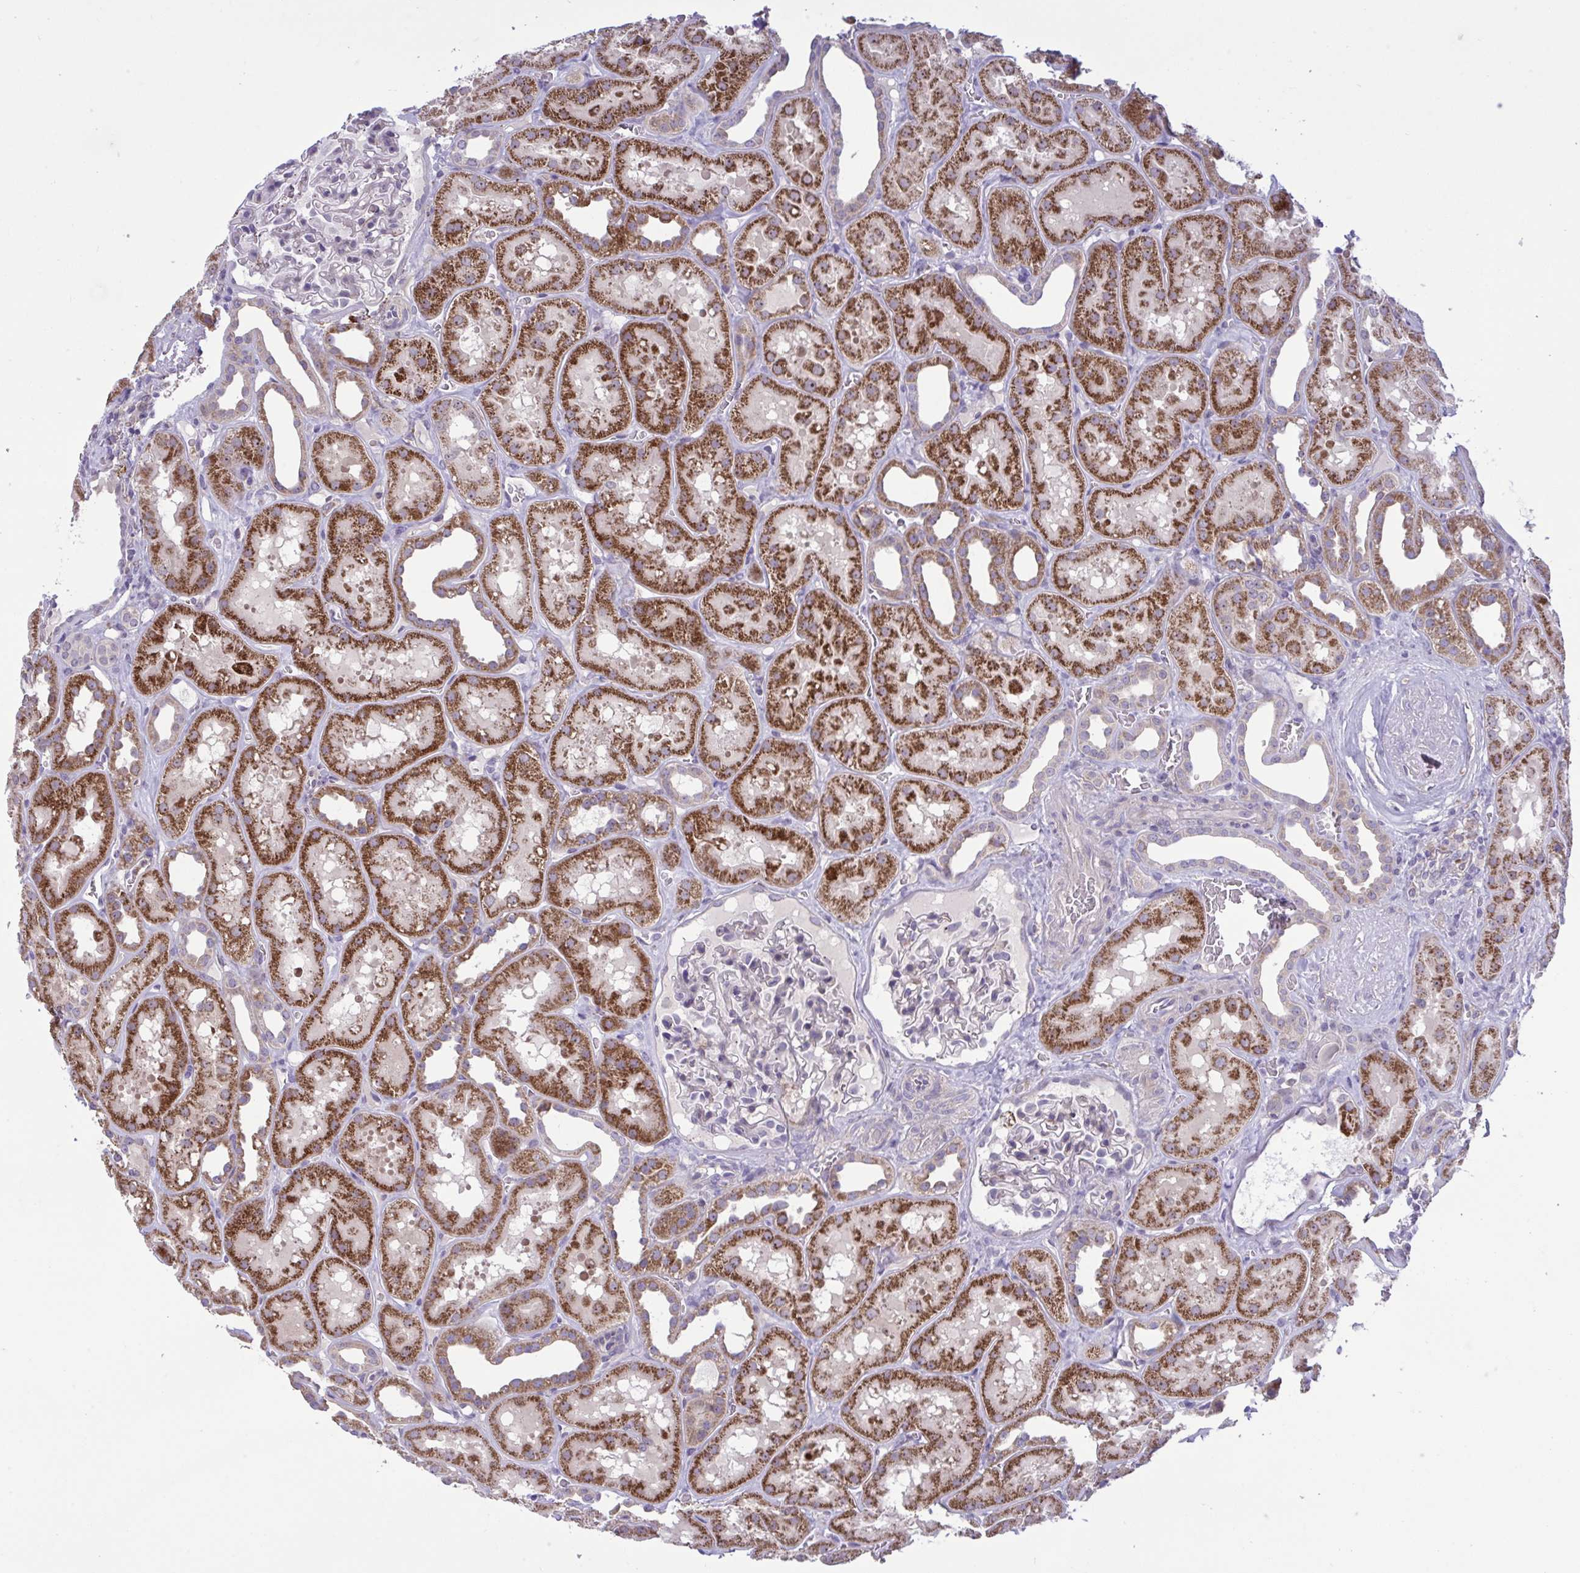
{"staining": {"intensity": "weak", "quantity": "<25%", "location": "cytoplasmic/membranous"}, "tissue": "kidney", "cell_type": "Cells in glomeruli", "image_type": "normal", "snomed": [{"axis": "morphology", "description": "Normal tissue, NOS"}, {"axis": "topography", "description": "Kidney"}], "caption": "High power microscopy micrograph of an IHC image of unremarkable kidney, revealing no significant staining in cells in glomeruli.", "gene": "CD101", "patient": {"sex": "female", "age": 41}}